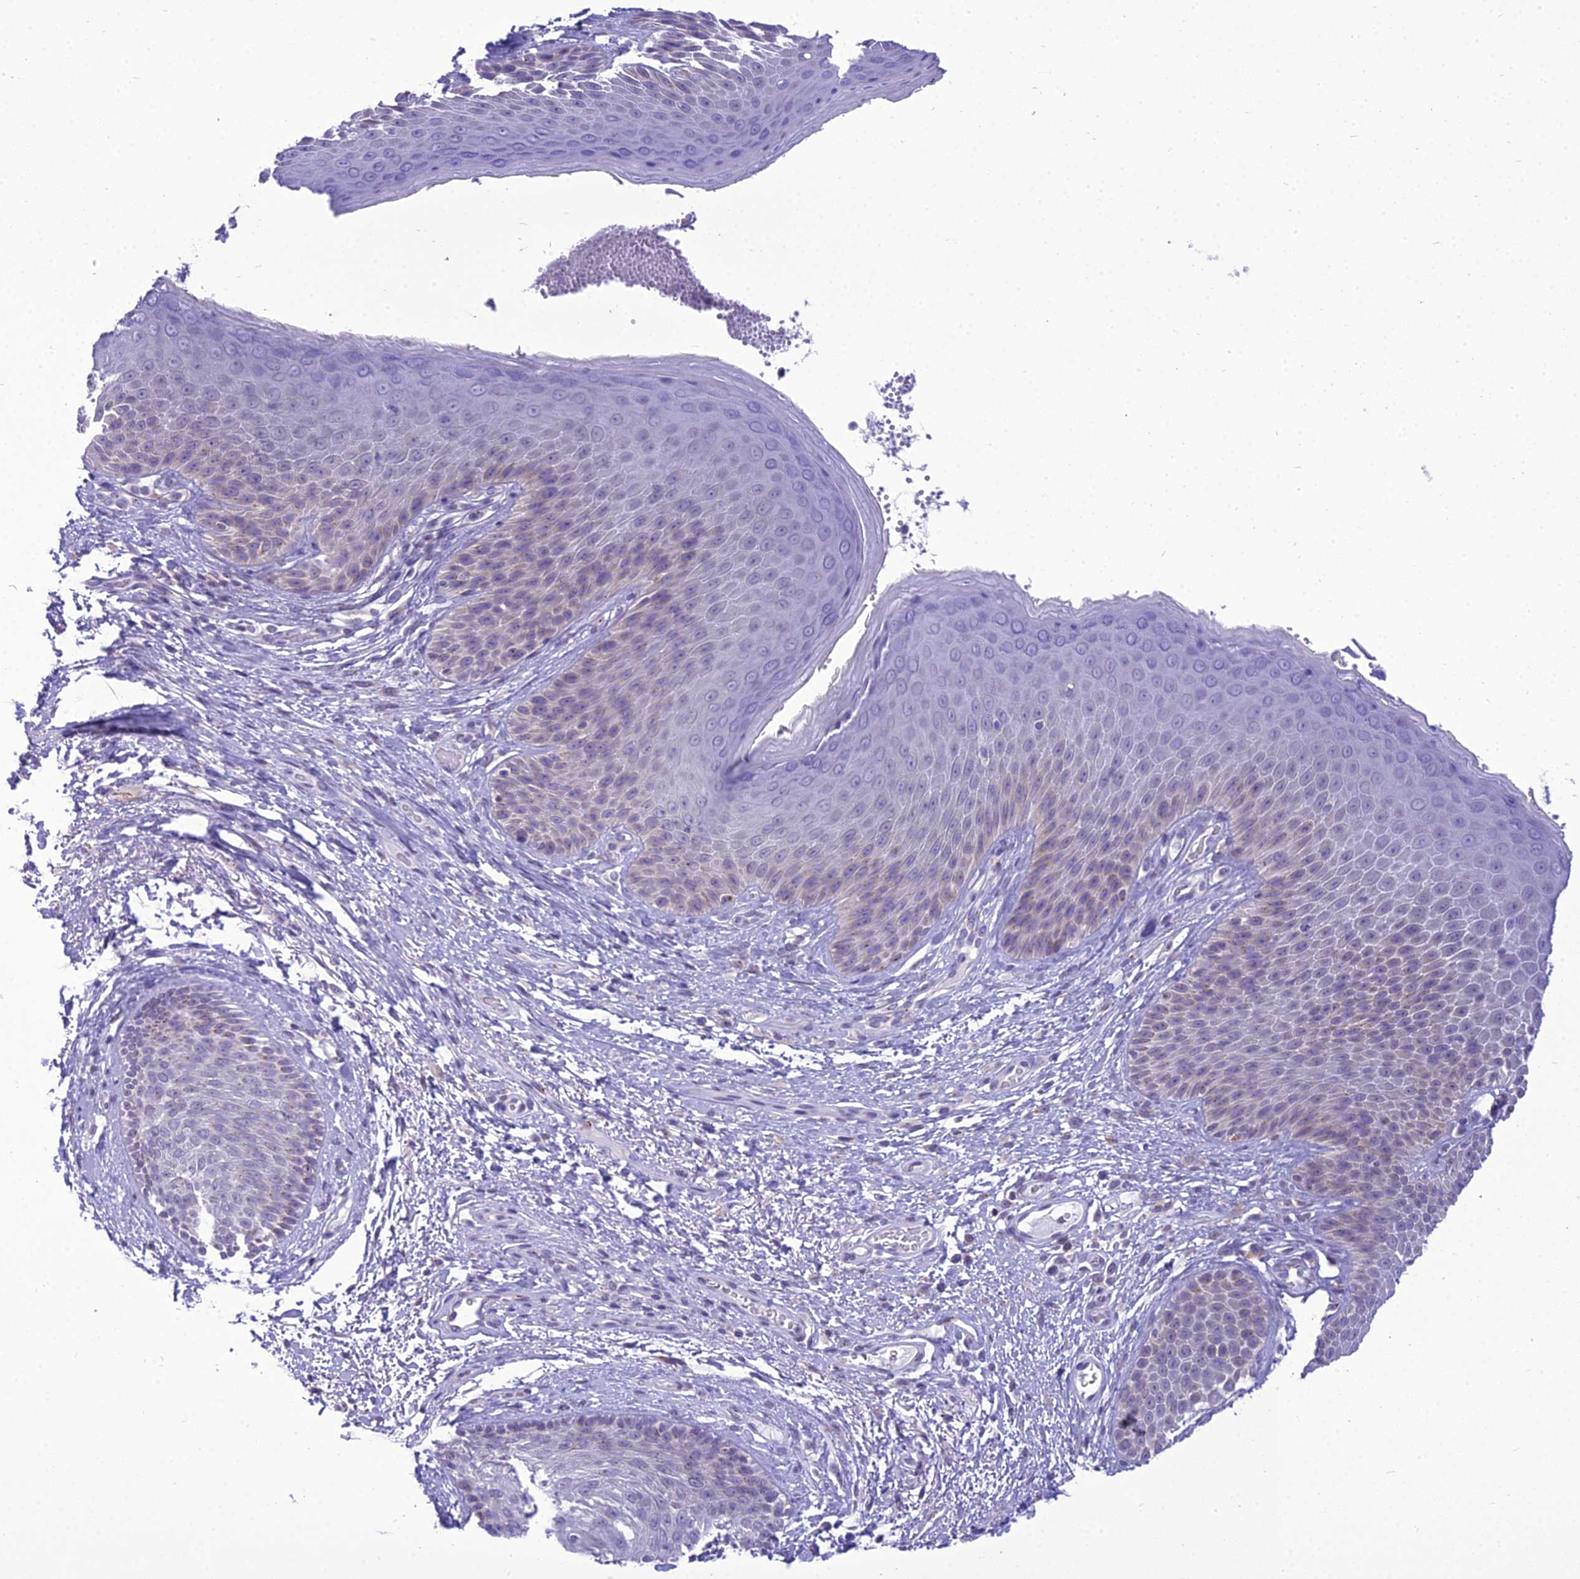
{"staining": {"intensity": "negative", "quantity": "none", "location": "none"}, "tissue": "skin", "cell_type": "Epidermal cells", "image_type": "normal", "snomed": [{"axis": "morphology", "description": "Normal tissue, NOS"}, {"axis": "topography", "description": "Anal"}], "caption": "Micrograph shows no significant protein expression in epidermal cells of benign skin. (IHC, brightfield microscopy, high magnification).", "gene": "B9D2", "patient": {"sex": "male", "age": 74}}